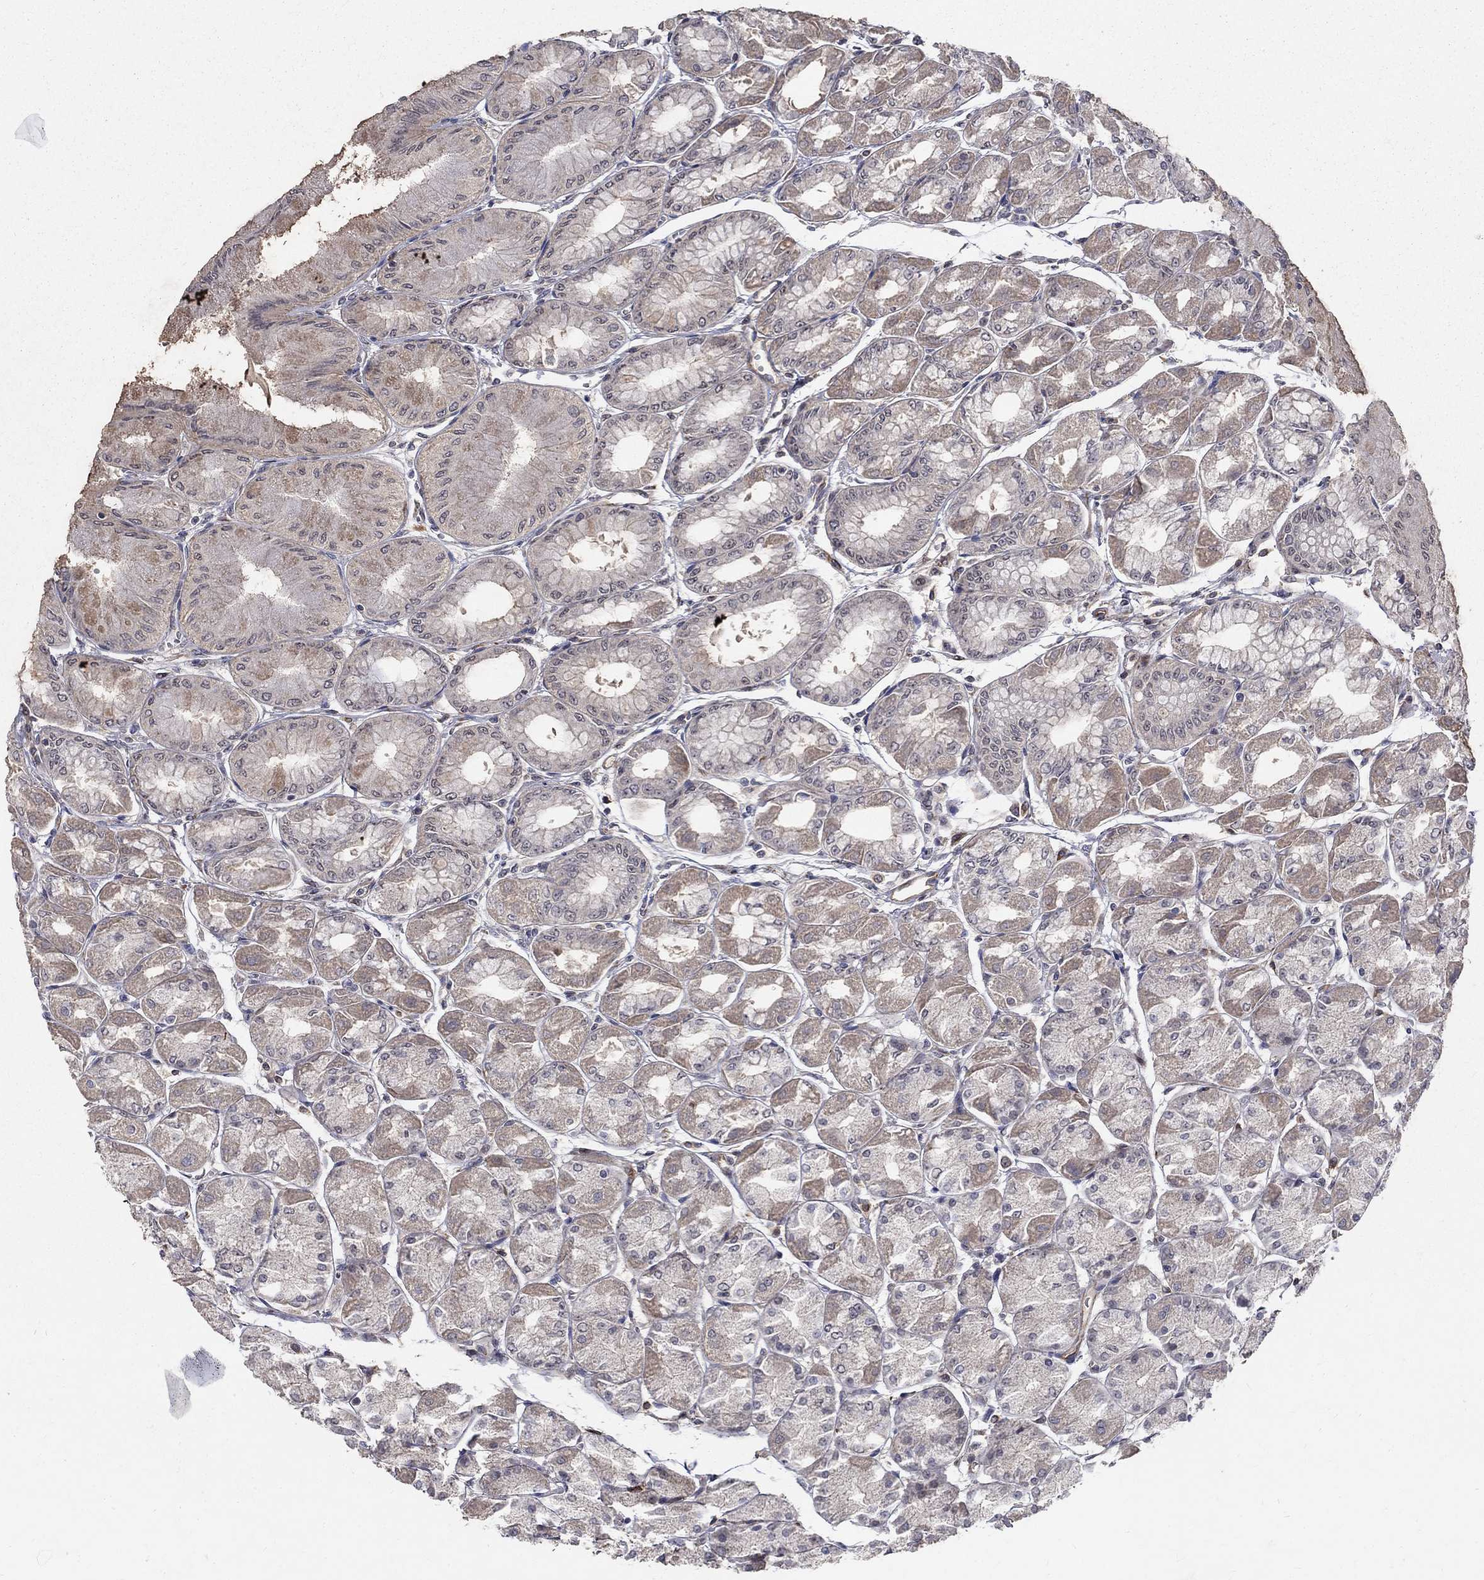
{"staining": {"intensity": "moderate", "quantity": "<25%", "location": "cytoplasmic/membranous,nuclear"}, "tissue": "stomach", "cell_type": "Glandular cells", "image_type": "normal", "snomed": [{"axis": "morphology", "description": "Normal tissue, NOS"}, {"axis": "topography", "description": "Stomach, upper"}], "caption": "Immunohistochemical staining of normal human stomach reveals <25% levels of moderate cytoplasmic/membranous,nuclear protein staining in about <25% of glandular cells. (Stains: DAB (3,3'-diaminobenzidine) in brown, nuclei in blue, Microscopy: brightfield microscopy at high magnification).", "gene": "MSRA", "patient": {"sex": "male", "age": 60}}